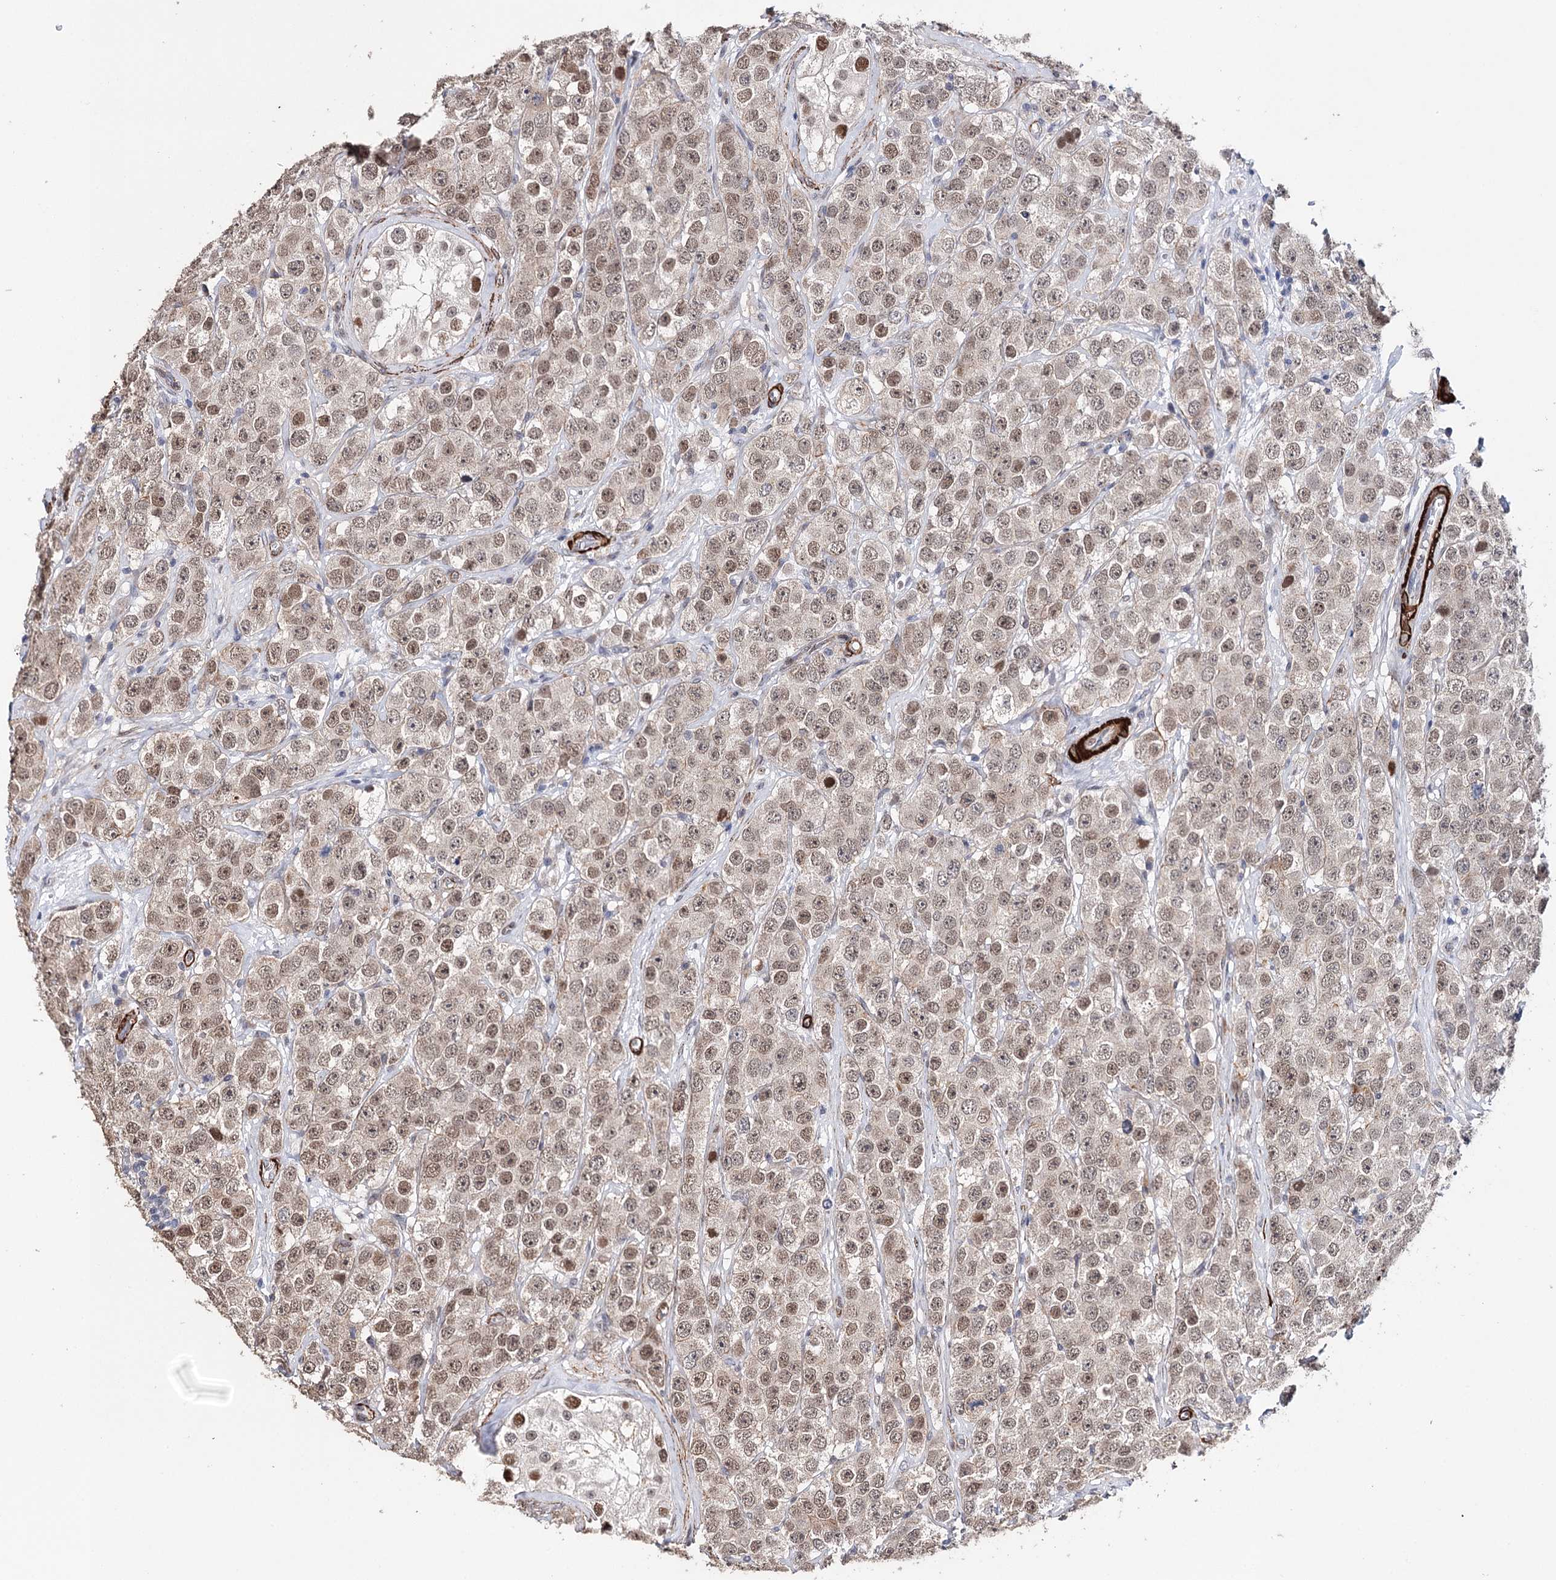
{"staining": {"intensity": "moderate", "quantity": ">75%", "location": "nuclear"}, "tissue": "testis cancer", "cell_type": "Tumor cells", "image_type": "cancer", "snomed": [{"axis": "morphology", "description": "Seminoma, NOS"}, {"axis": "topography", "description": "Testis"}], "caption": "Testis cancer stained with immunohistochemistry shows moderate nuclear expression in approximately >75% of tumor cells.", "gene": "CFAP46", "patient": {"sex": "male", "age": 28}}